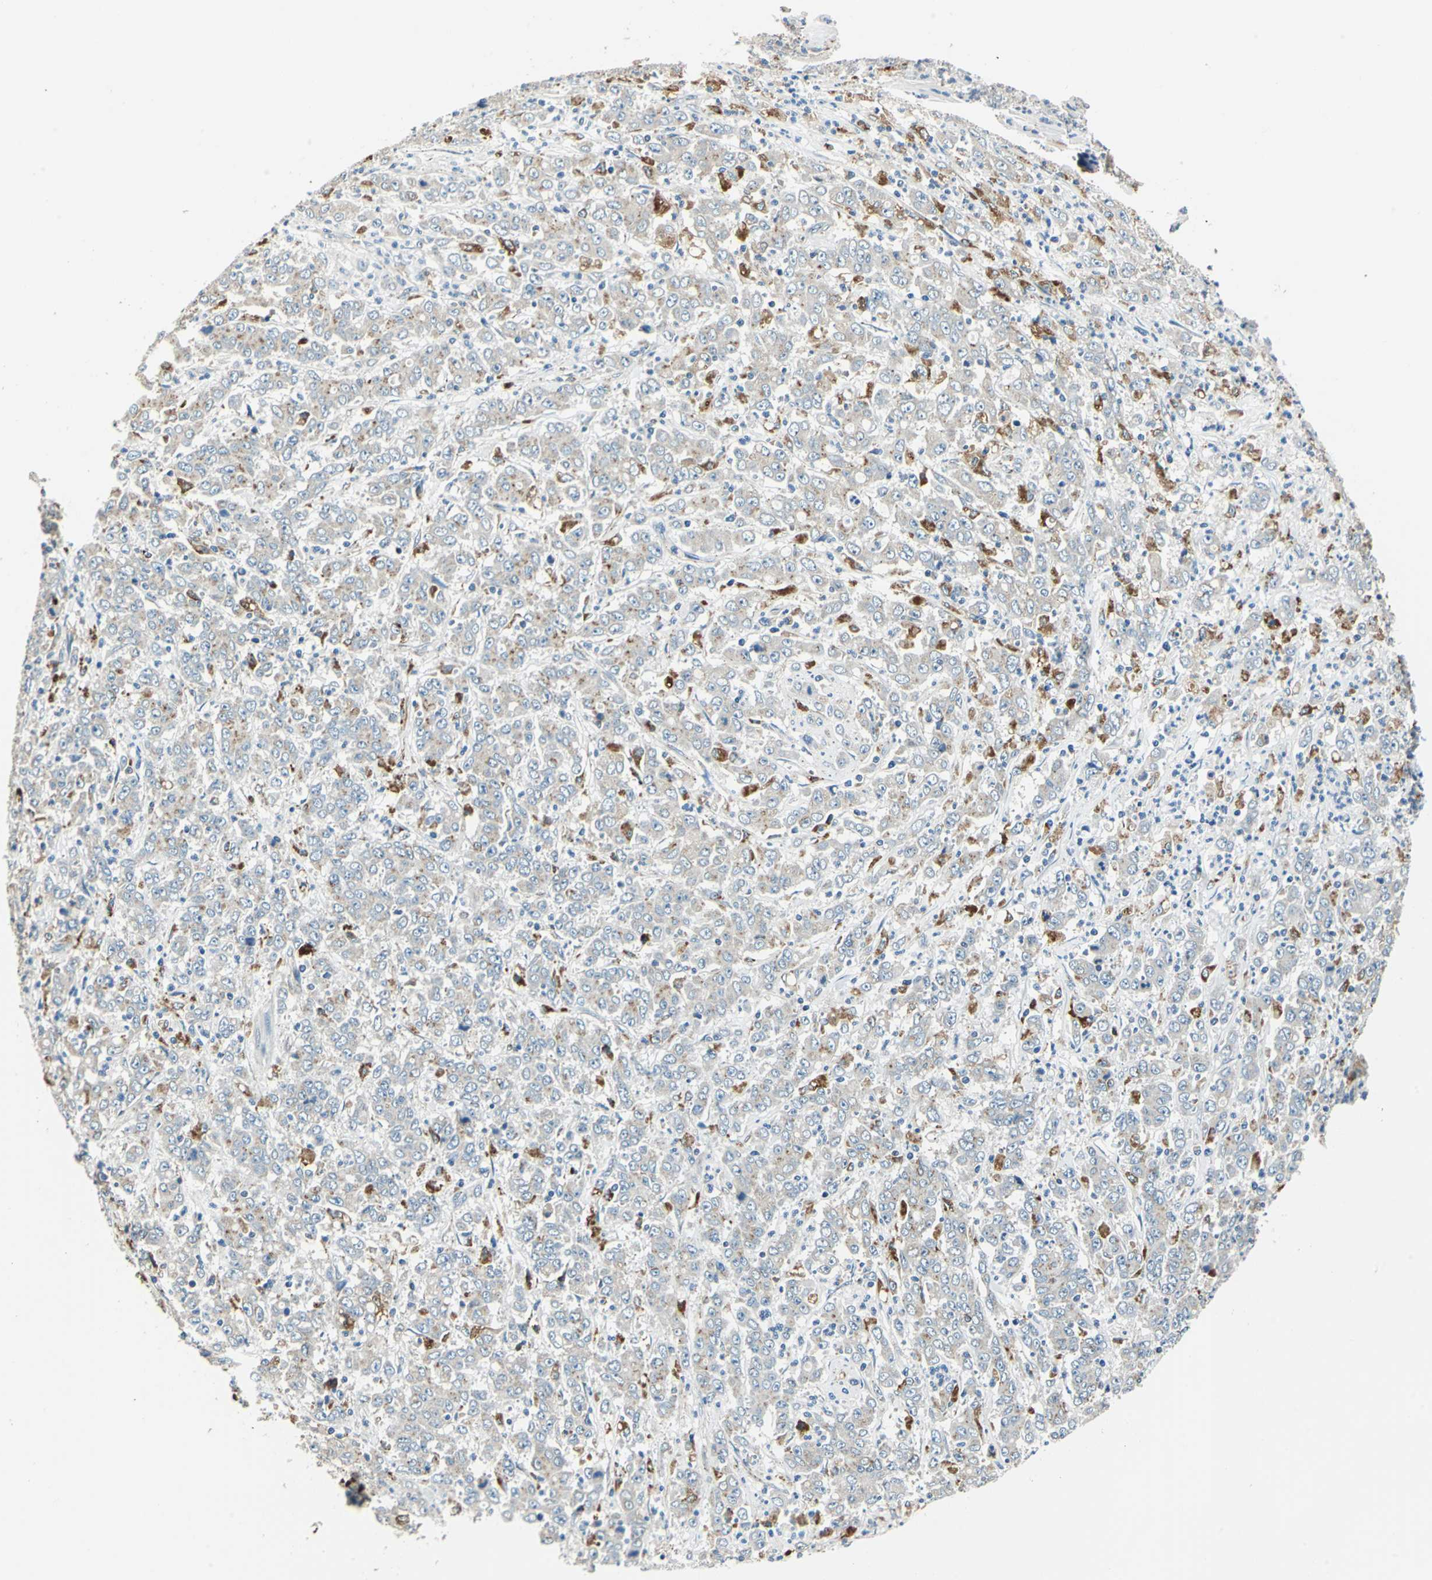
{"staining": {"intensity": "weak", "quantity": "<25%", "location": "cytoplasmic/membranous"}, "tissue": "stomach cancer", "cell_type": "Tumor cells", "image_type": "cancer", "snomed": [{"axis": "morphology", "description": "Adenocarcinoma, NOS"}, {"axis": "topography", "description": "Stomach, lower"}], "caption": "A high-resolution photomicrograph shows immunohistochemistry (IHC) staining of stomach cancer (adenocarcinoma), which displays no significant positivity in tumor cells.", "gene": "NIT1", "patient": {"sex": "female", "age": 71}}